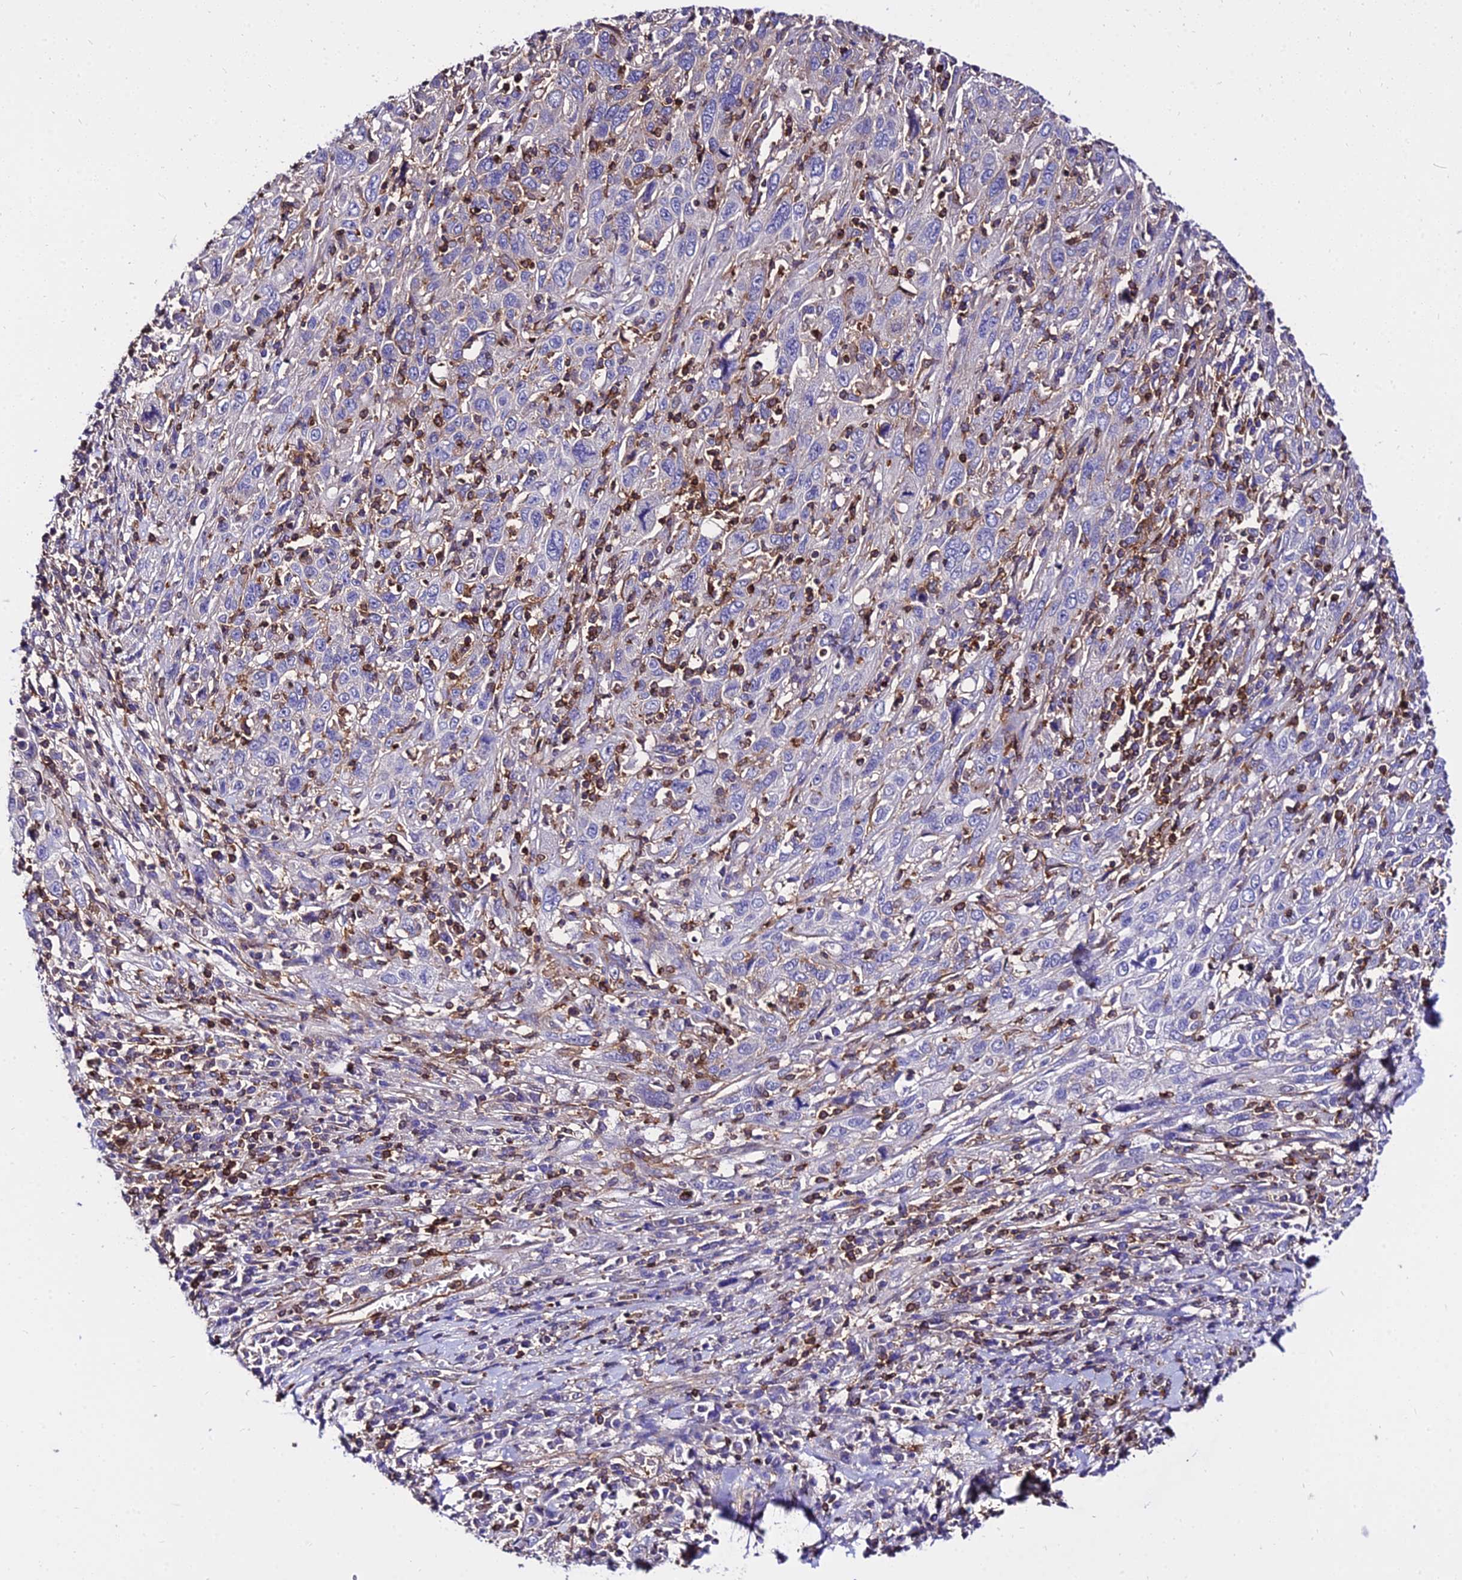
{"staining": {"intensity": "negative", "quantity": "none", "location": "none"}, "tissue": "cervical cancer", "cell_type": "Tumor cells", "image_type": "cancer", "snomed": [{"axis": "morphology", "description": "Squamous cell carcinoma, NOS"}, {"axis": "topography", "description": "Cervix"}], "caption": "DAB (3,3'-diaminobenzidine) immunohistochemical staining of human cervical squamous cell carcinoma demonstrates no significant staining in tumor cells.", "gene": "CSRP1", "patient": {"sex": "female", "age": 46}}